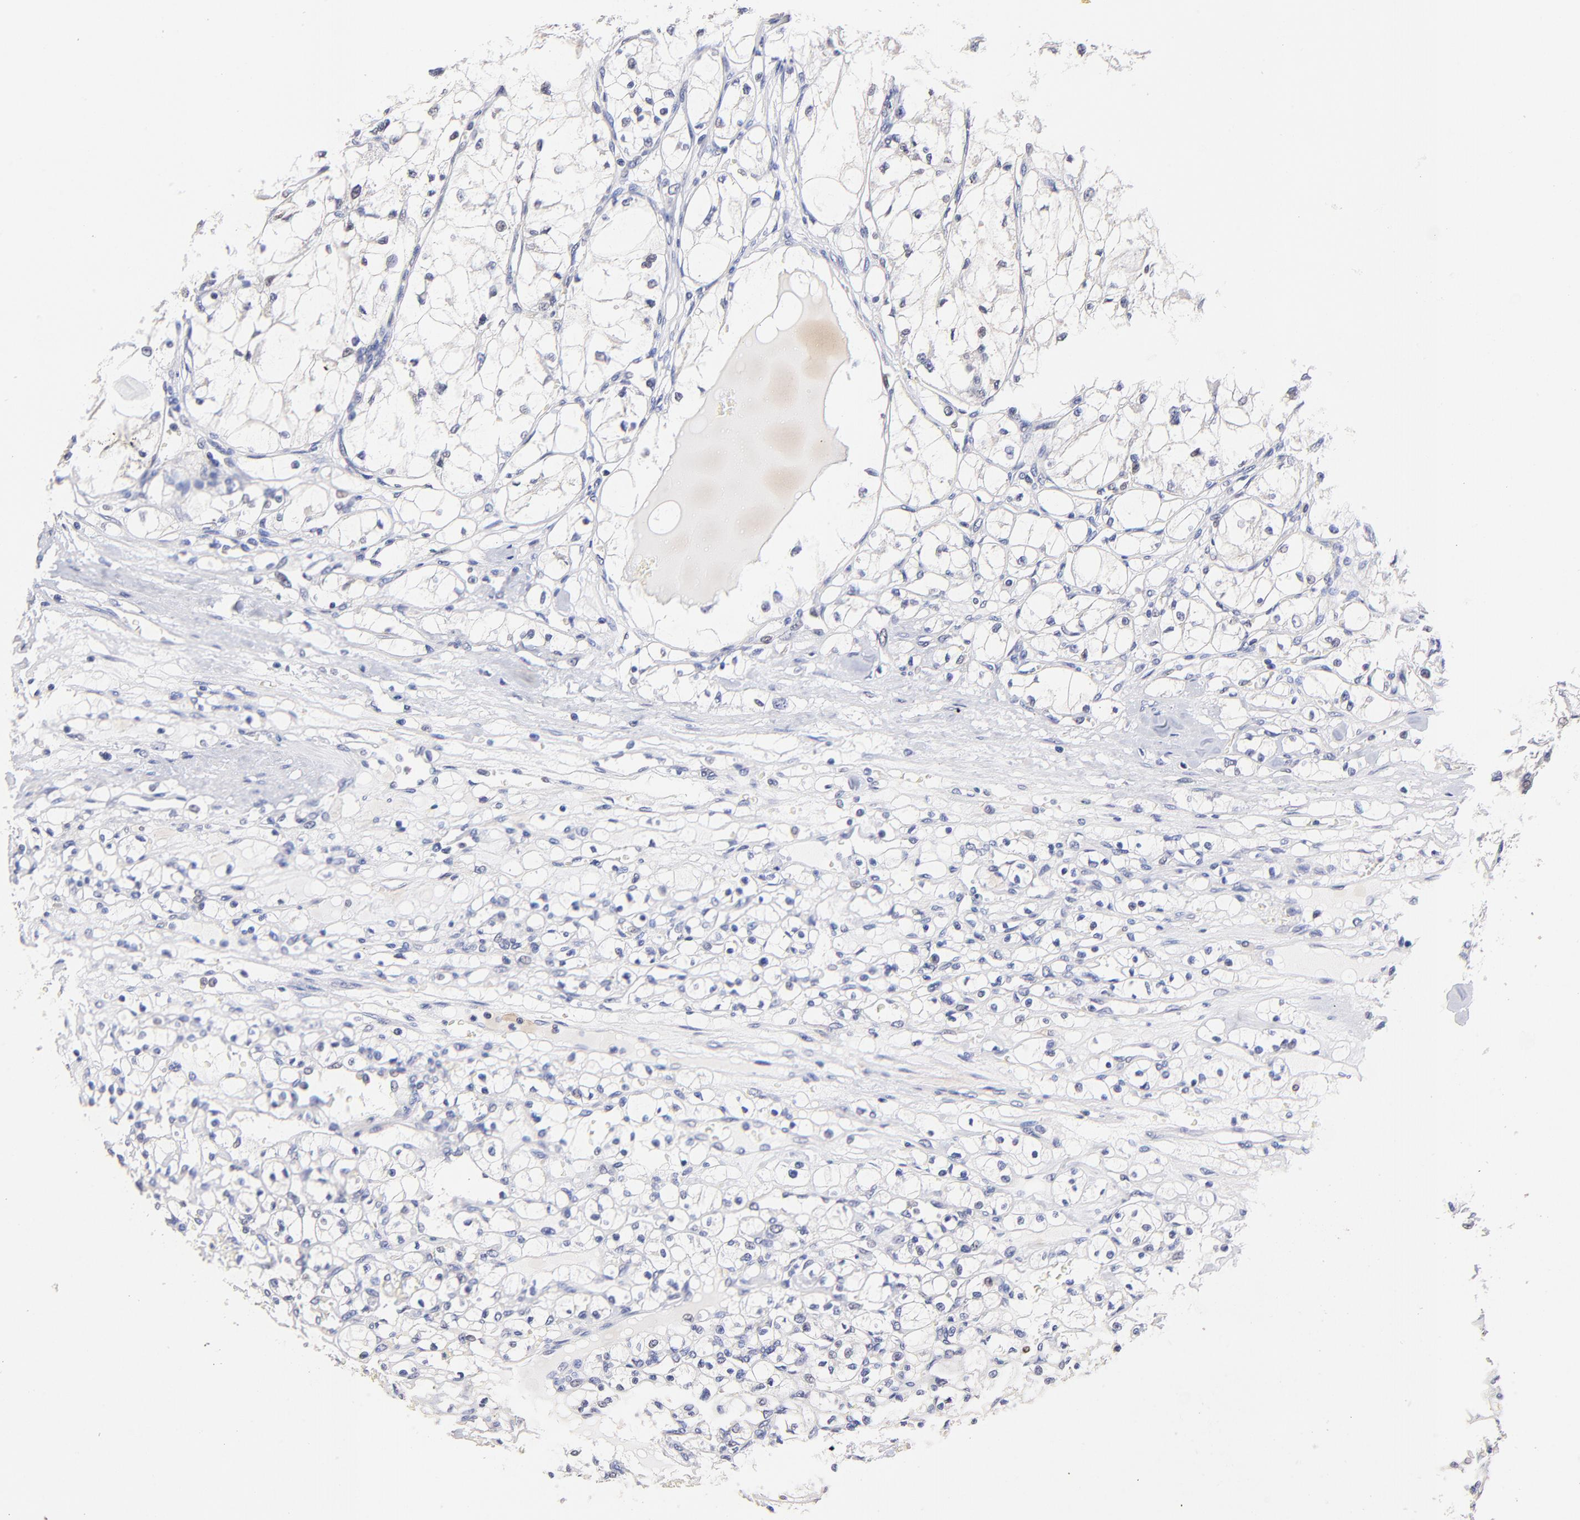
{"staining": {"intensity": "negative", "quantity": "none", "location": "none"}, "tissue": "renal cancer", "cell_type": "Tumor cells", "image_type": "cancer", "snomed": [{"axis": "morphology", "description": "Adenocarcinoma, NOS"}, {"axis": "topography", "description": "Kidney"}], "caption": "Immunohistochemistry of renal cancer exhibits no positivity in tumor cells.", "gene": "ZNF155", "patient": {"sex": "male", "age": 61}}